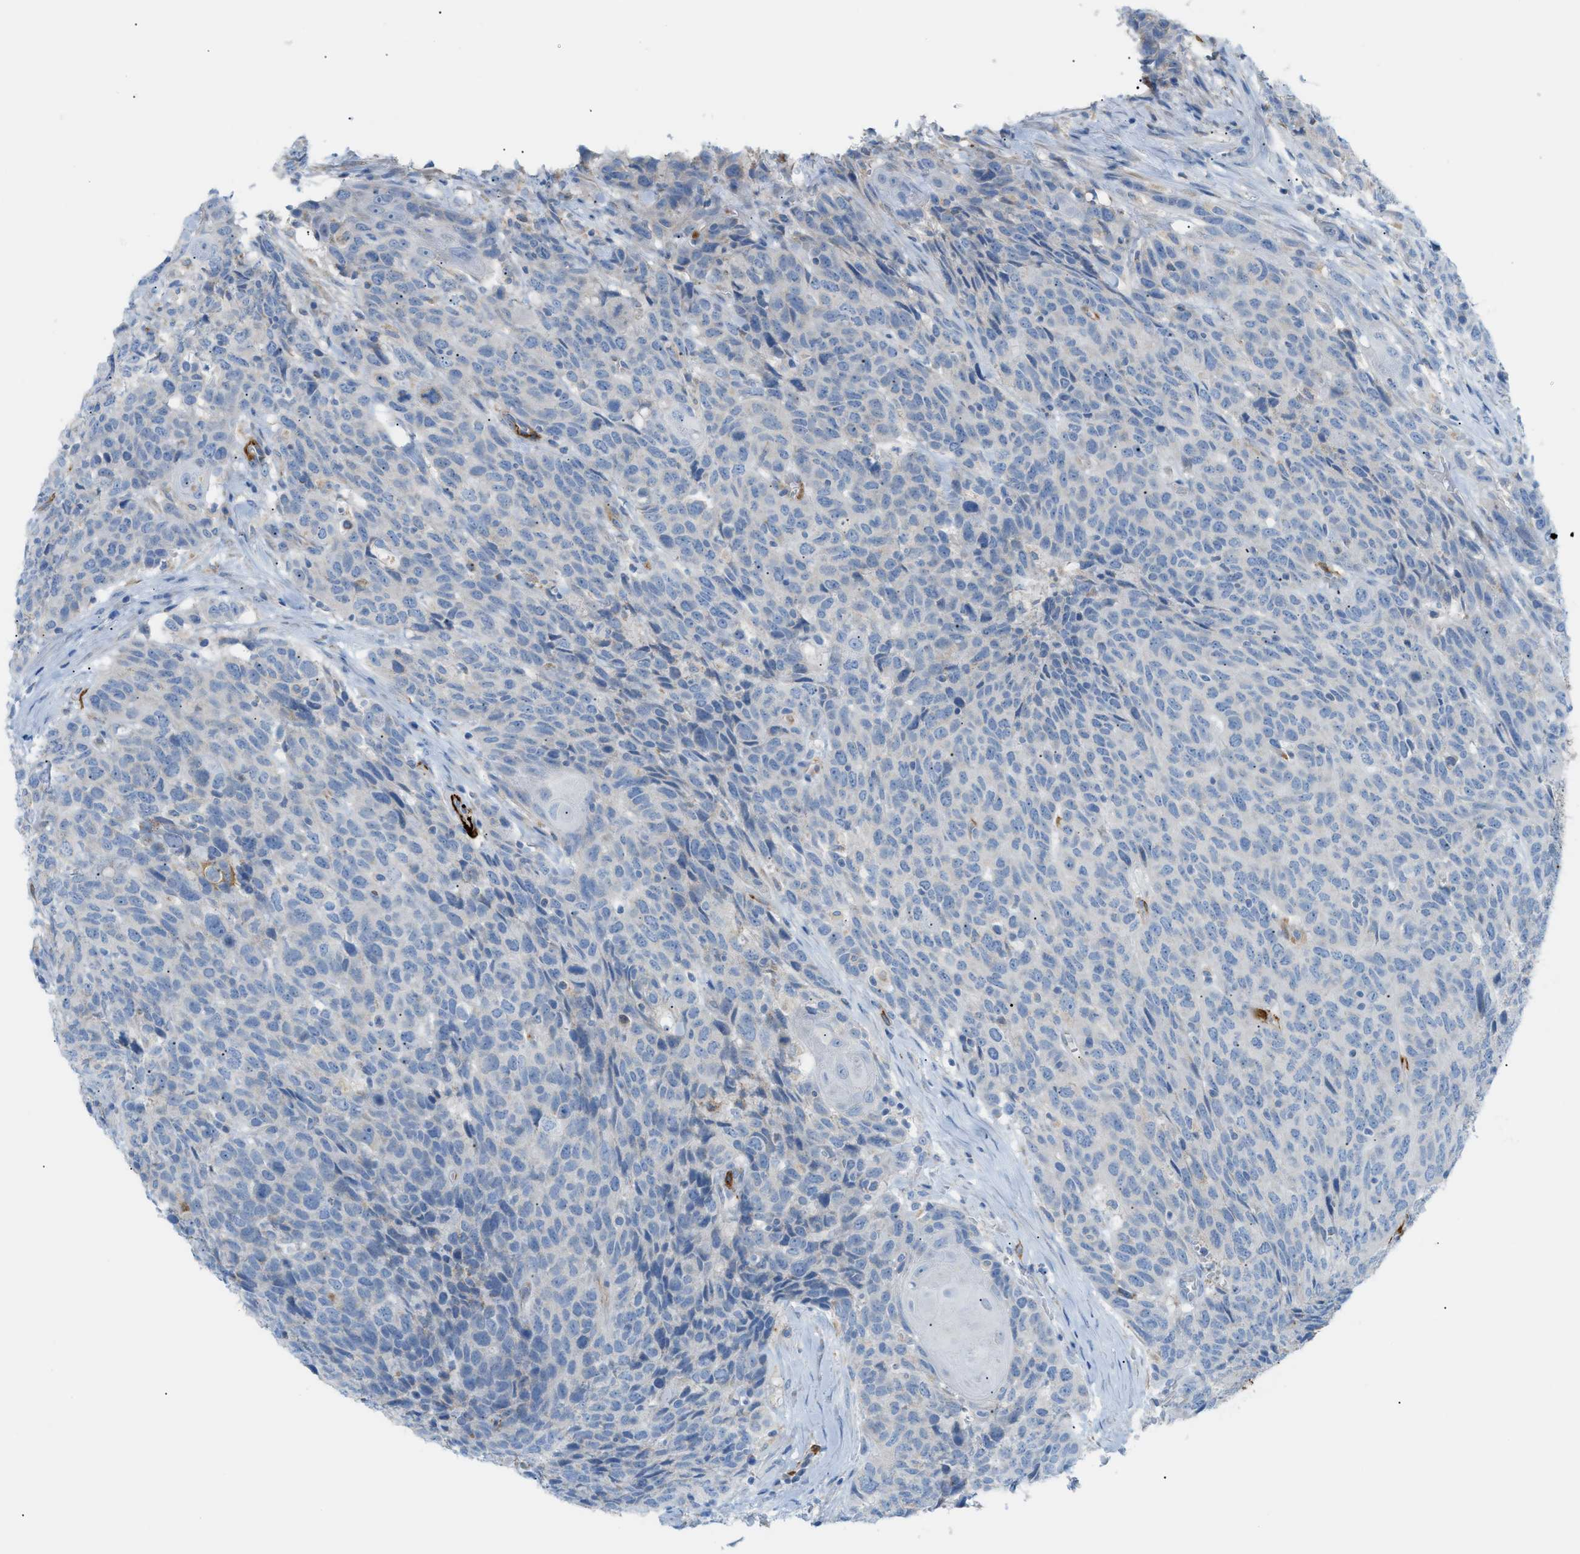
{"staining": {"intensity": "negative", "quantity": "none", "location": "none"}, "tissue": "head and neck cancer", "cell_type": "Tumor cells", "image_type": "cancer", "snomed": [{"axis": "morphology", "description": "Squamous cell carcinoma, NOS"}, {"axis": "topography", "description": "Head-Neck"}], "caption": "The image displays no significant positivity in tumor cells of head and neck cancer. (Stains: DAB immunohistochemistry (IHC) with hematoxylin counter stain, Microscopy: brightfield microscopy at high magnification).", "gene": "MYH11", "patient": {"sex": "male", "age": 66}}